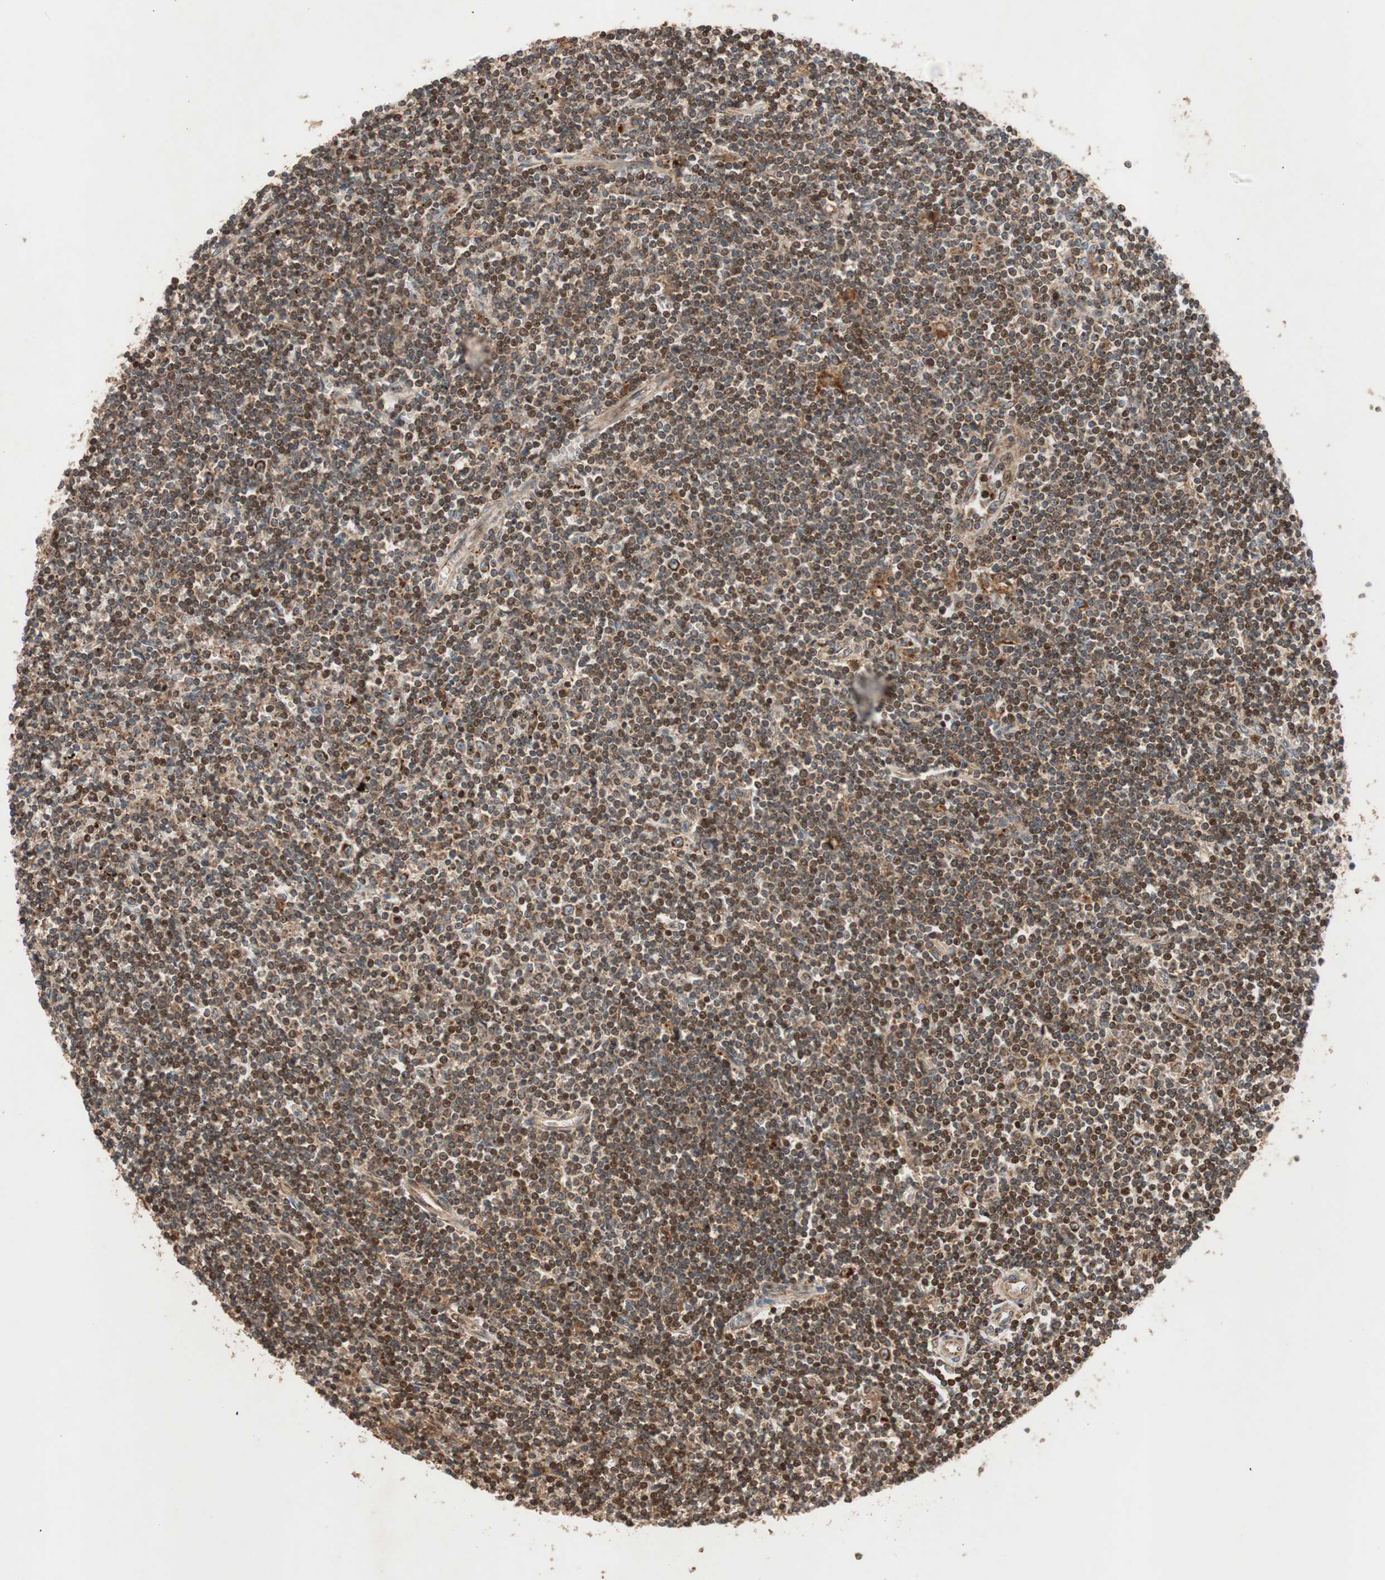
{"staining": {"intensity": "strong", "quantity": ">75%", "location": "cytoplasmic/membranous"}, "tissue": "lymphoma", "cell_type": "Tumor cells", "image_type": "cancer", "snomed": [{"axis": "morphology", "description": "Malignant lymphoma, non-Hodgkin's type, Low grade"}, {"axis": "topography", "description": "Spleen"}], "caption": "Immunohistochemistry (IHC) micrograph of lymphoma stained for a protein (brown), which displays high levels of strong cytoplasmic/membranous expression in about >75% of tumor cells.", "gene": "RAB1A", "patient": {"sex": "male", "age": 76}}